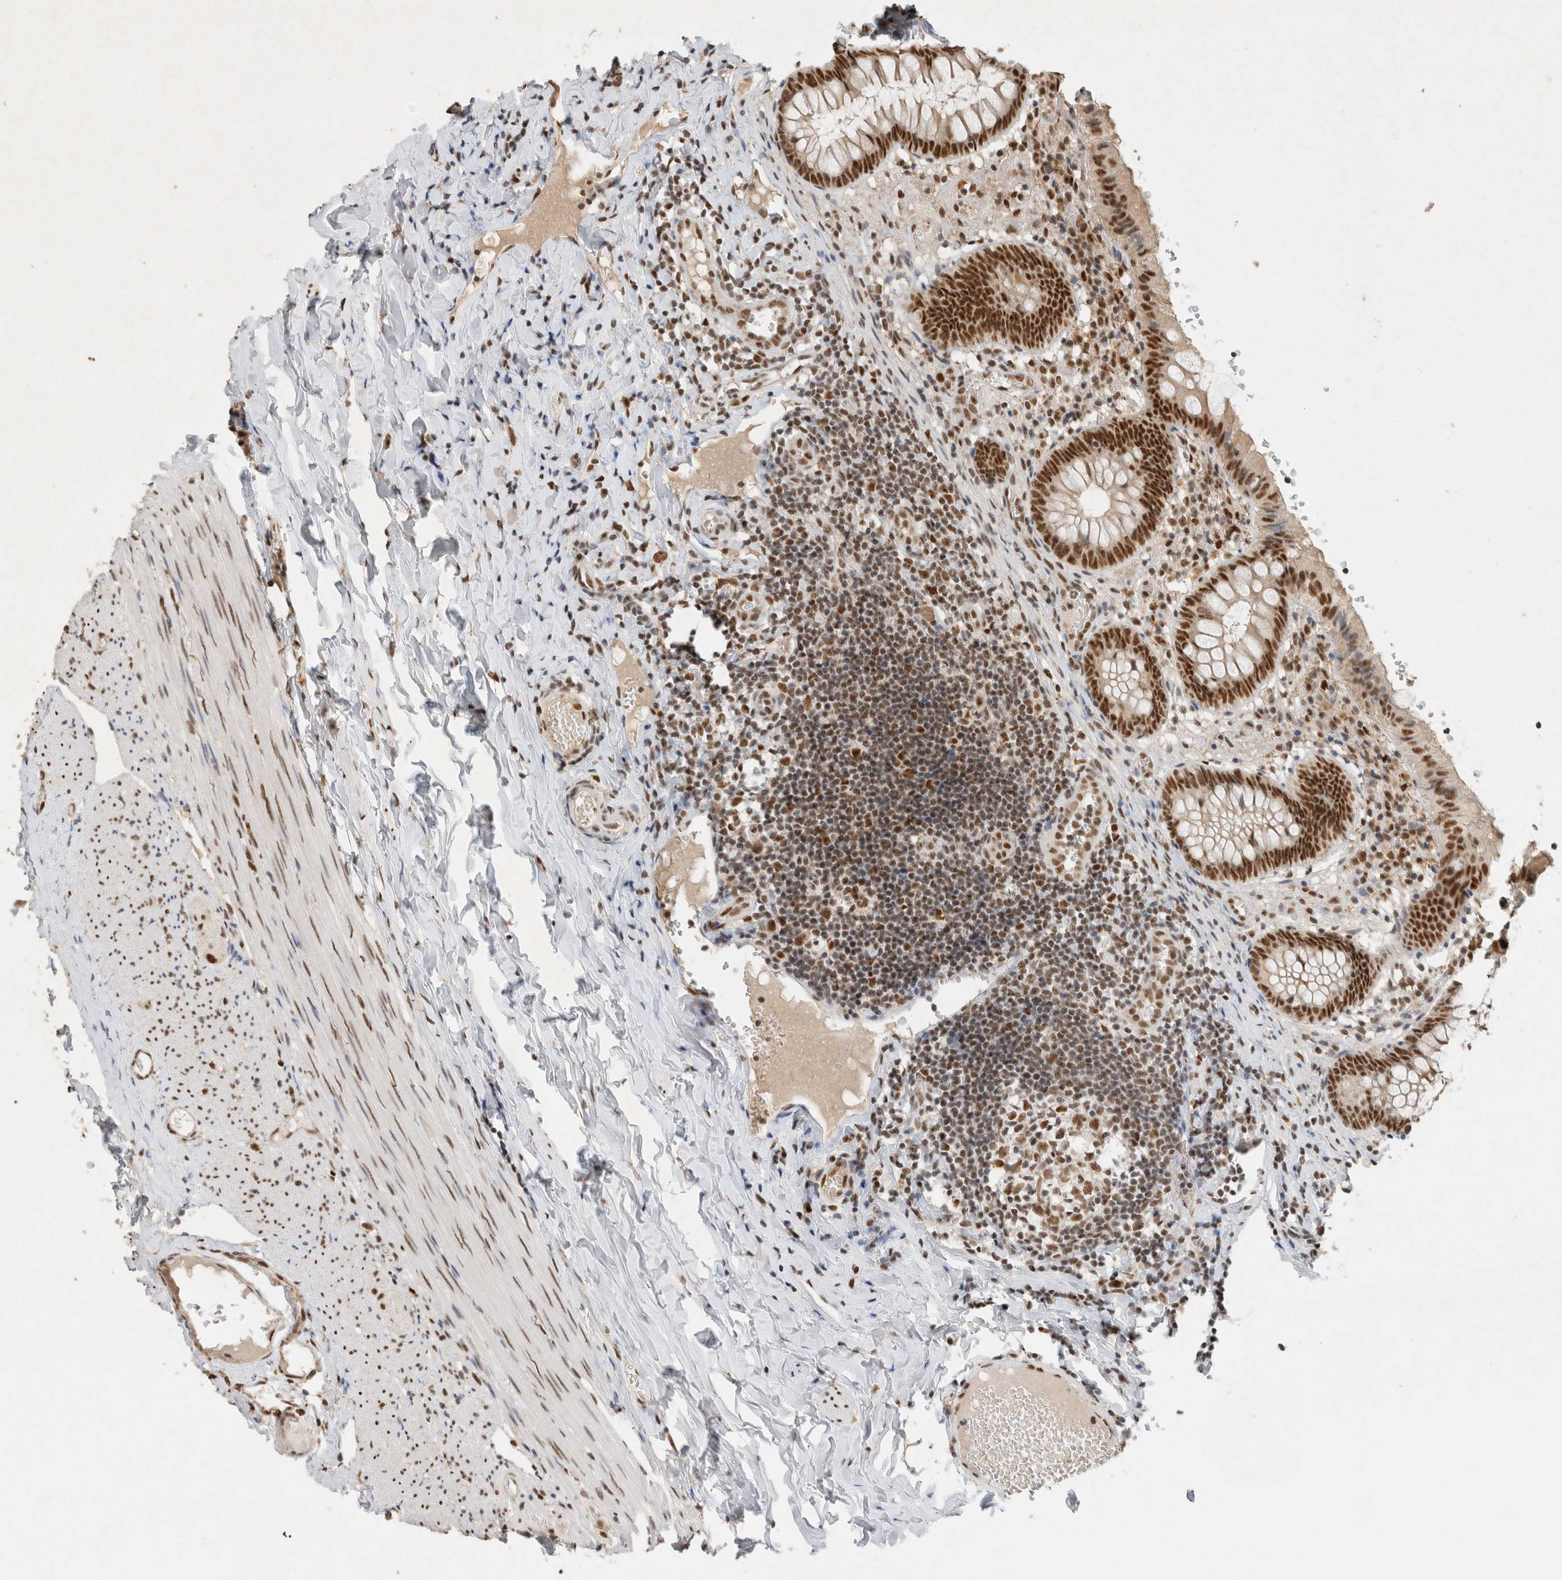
{"staining": {"intensity": "strong", "quantity": ">75%", "location": "nuclear"}, "tissue": "appendix", "cell_type": "Glandular cells", "image_type": "normal", "snomed": [{"axis": "morphology", "description": "Normal tissue, NOS"}, {"axis": "topography", "description": "Appendix"}], "caption": "Normal appendix shows strong nuclear staining in approximately >75% of glandular cells.", "gene": "DDX42", "patient": {"sex": "male", "age": 8}}